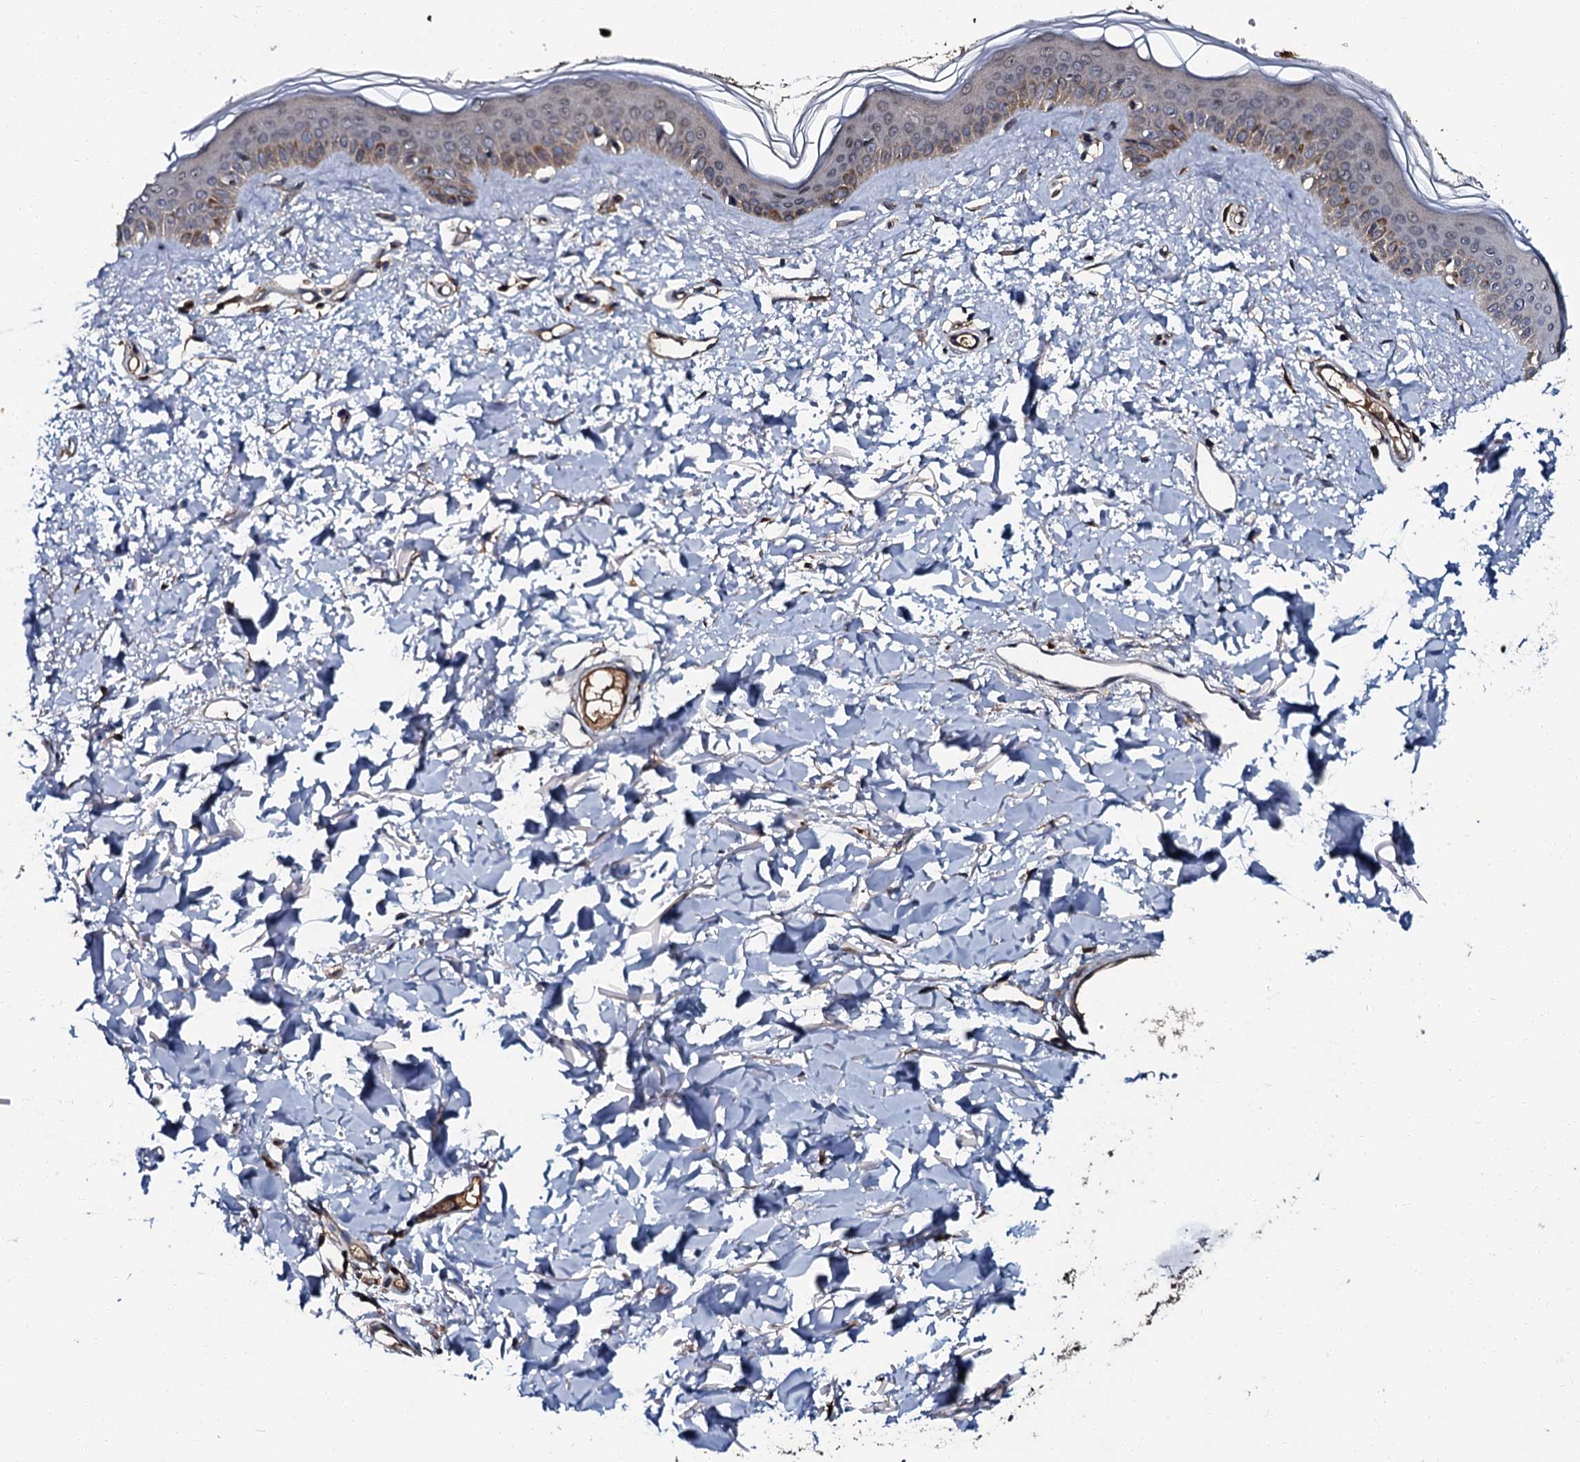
{"staining": {"intensity": "moderate", "quantity": ">75%", "location": "cytoplasmic/membranous"}, "tissue": "skin", "cell_type": "Fibroblasts", "image_type": "normal", "snomed": [{"axis": "morphology", "description": "Normal tissue, NOS"}, {"axis": "topography", "description": "Skin"}], "caption": "The immunohistochemical stain labels moderate cytoplasmic/membranous expression in fibroblasts of benign skin.", "gene": "N4BP1", "patient": {"sex": "female", "age": 58}}